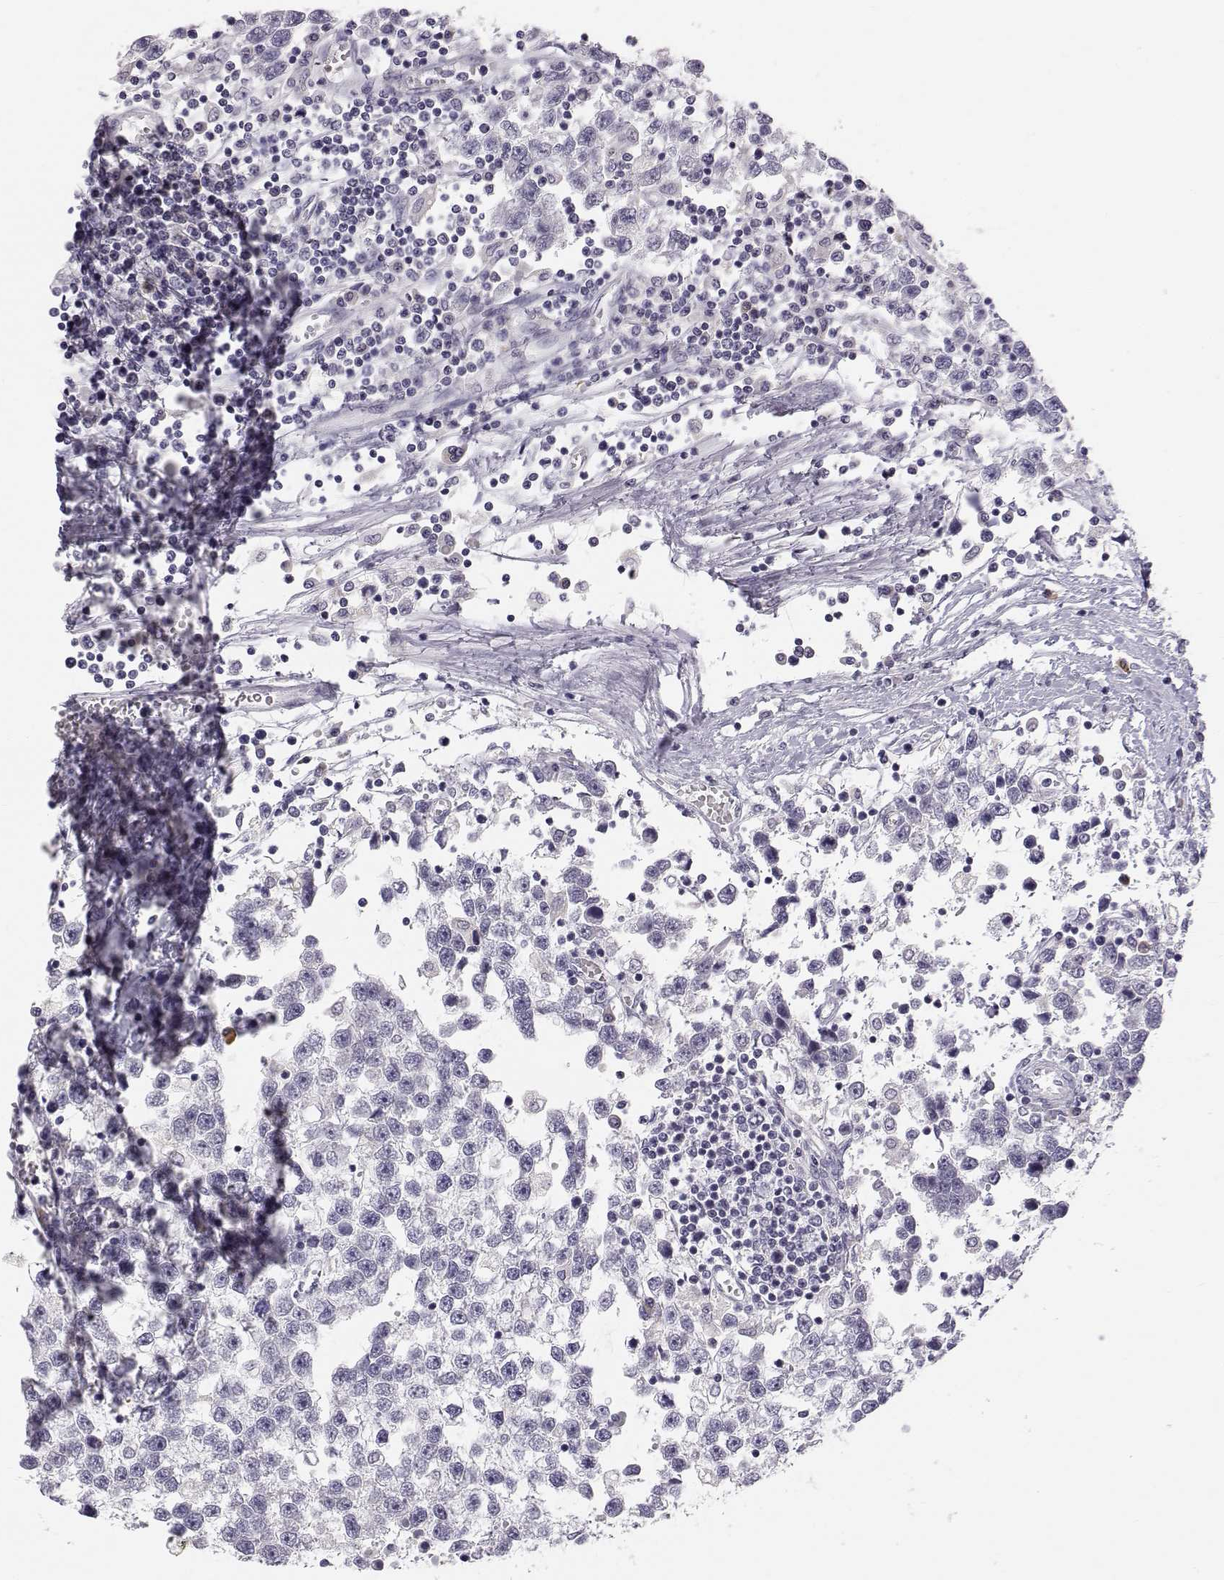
{"staining": {"intensity": "negative", "quantity": "none", "location": "none"}, "tissue": "testis cancer", "cell_type": "Tumor cells", "image_type": "cancer", "snomed": [{"axis": "morphology", "description": "Seminoma, NOS"}, {"axis": "topography", "description": "Testis"}], "caption": "Immunohistochemical staining of seminoma (testis) shows no significant staining in tumor cells. Nuclei are stained in blue.", "gene": "ACSL6", "patient": {"sex": "male", "age": 34}}